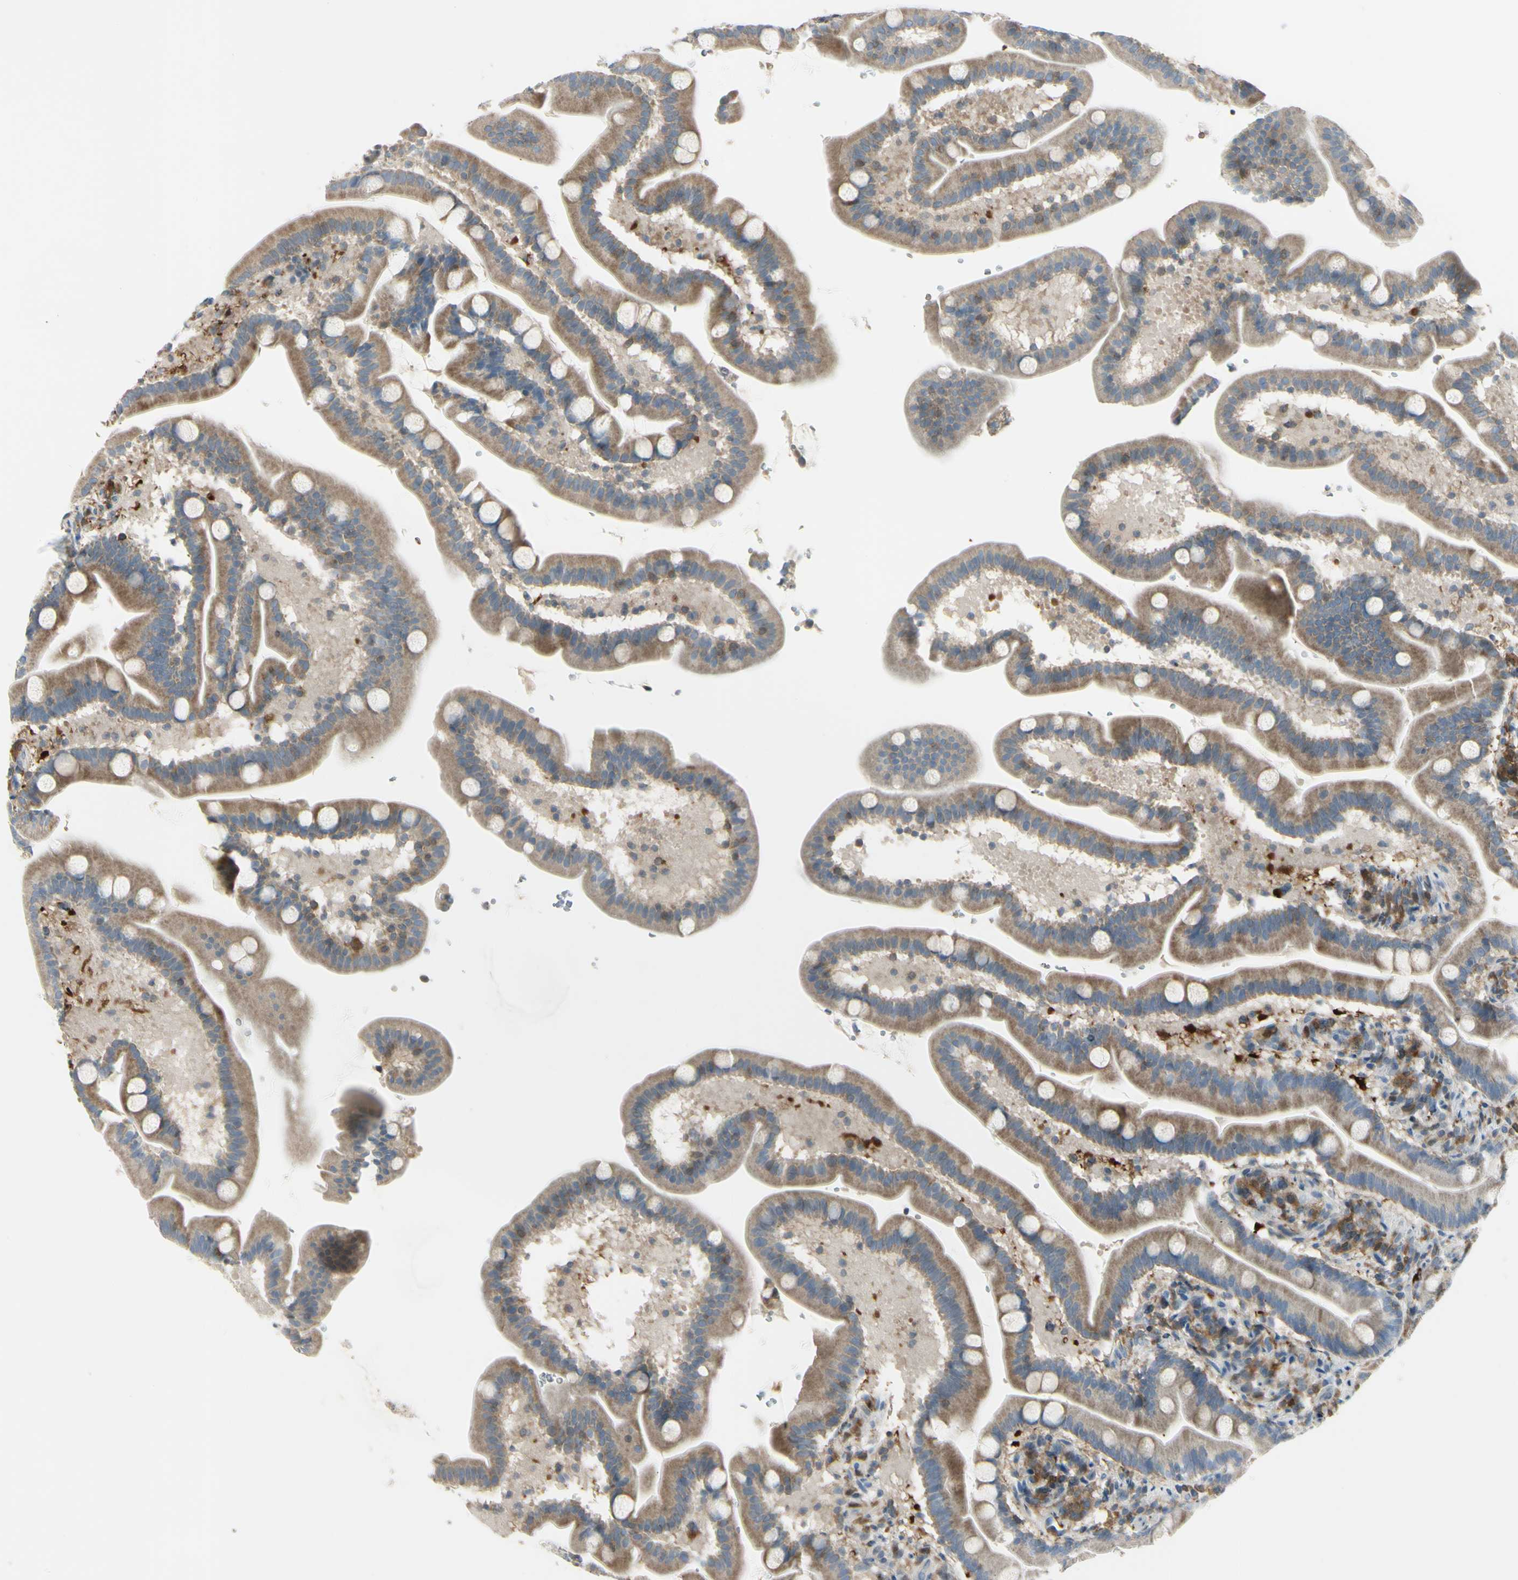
{"staining": {"intensity": "weak", "quantity": ">75%", "location": "cytoplasmic/membranous"}, "tissue": "duodenum", "cell_type": "Glandular cells", "image_type": "normal", "snomed": [{"axis": "morphology", "description": "Normal tissue, NOS"}, {"axis": "topography", "description": "Duodenum"}], "caption": "A brown stain highlights weak cytoplasmic/membranous staining of a protein in glandular cells of normal human duodenum.", "gene": "CYRIB", "patient": {"sex": "male", "age": 54}}